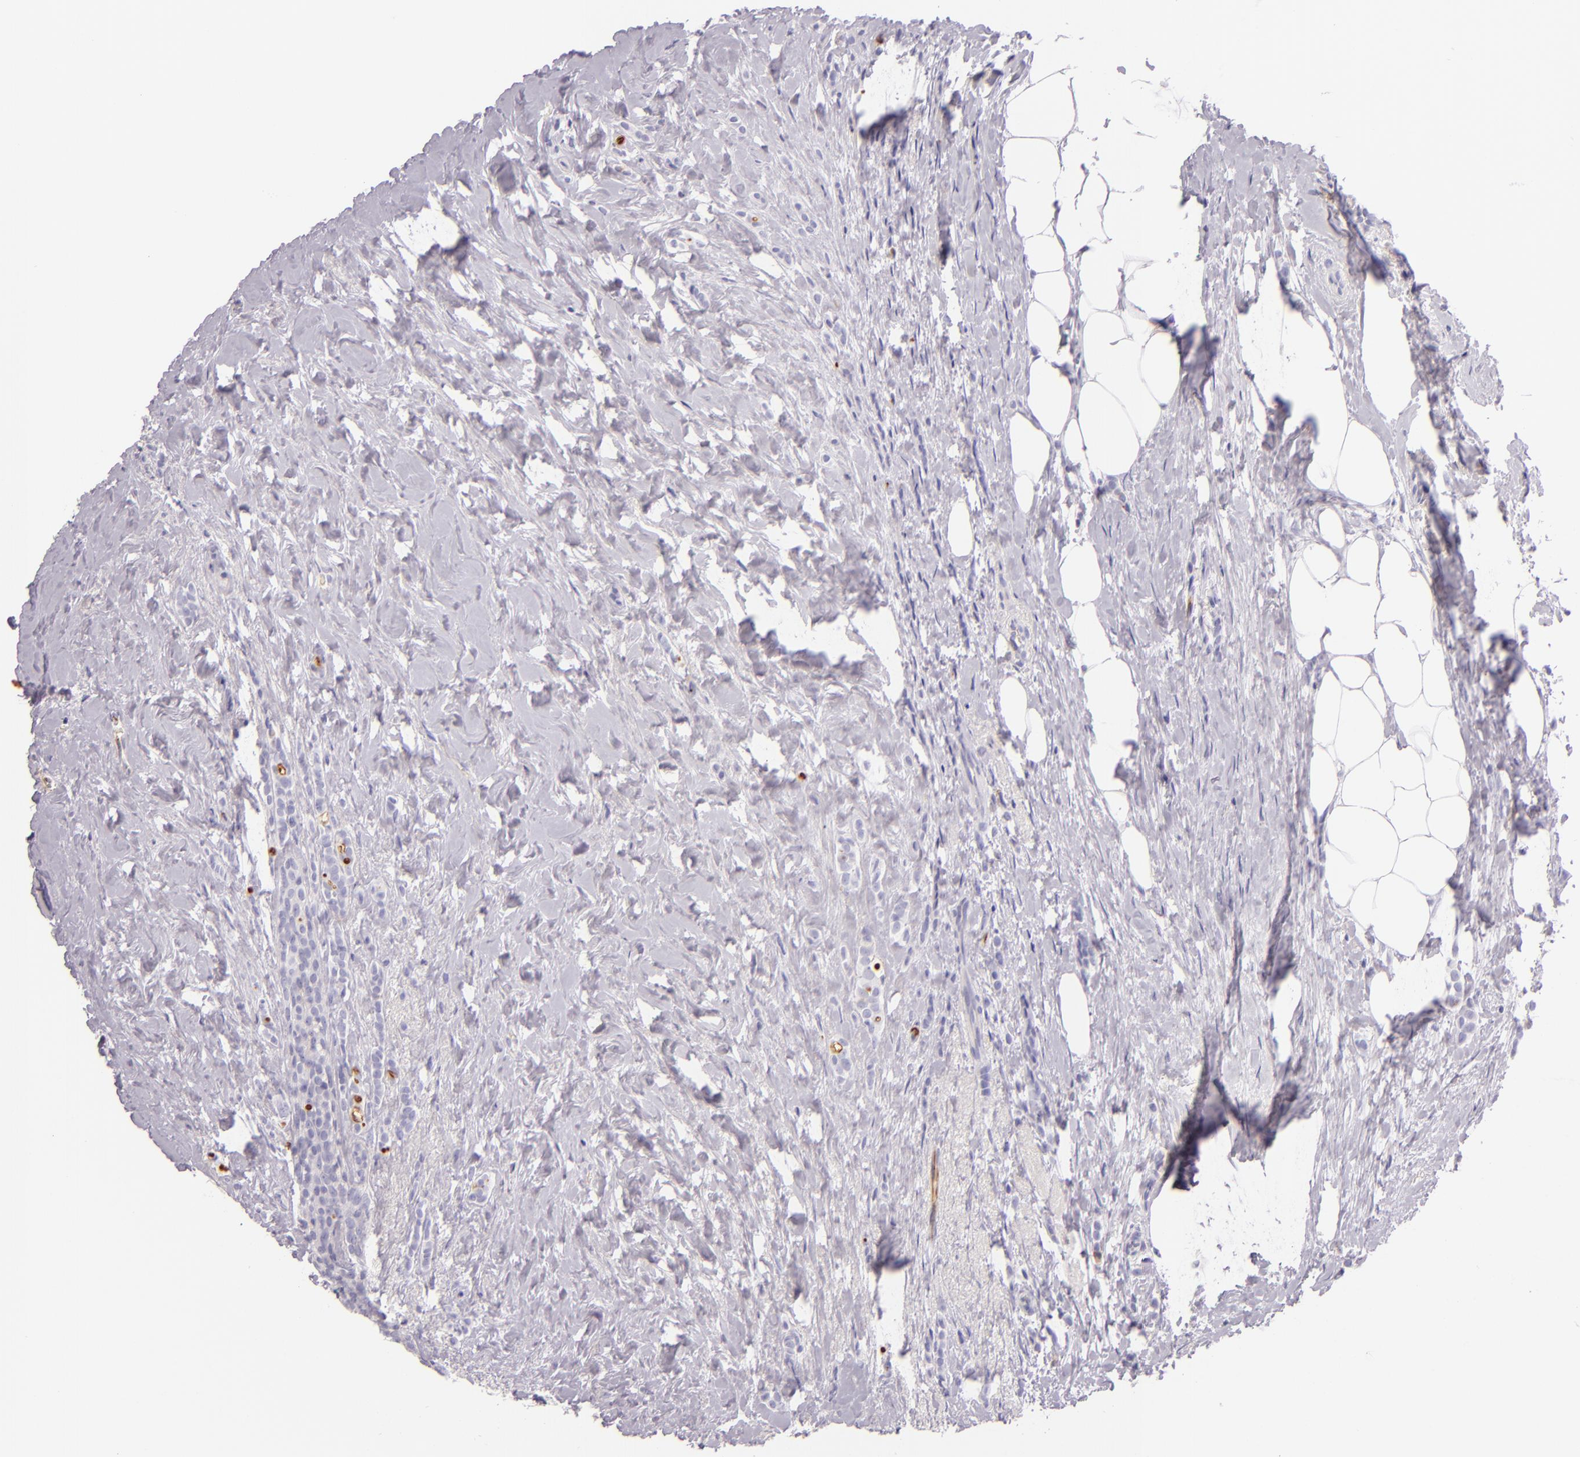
{"staining": {"intensity": "negative", "quantity": "none", "location": "none"}, "tissue": "breast cancer", "cell_type": "Tumor cells", "image_type": "cancer", "snomed": [{"axis": "morphology", "description": "Lobular carcinoma"}, {"axis": "topography", "description": "Breast"}], "caption": "This is an IHC image of lobular carcinoma (breast). There is no staining in tumor cells.", "gene": "ICAM1", "patient": {"sex": "female", "age": 56}}